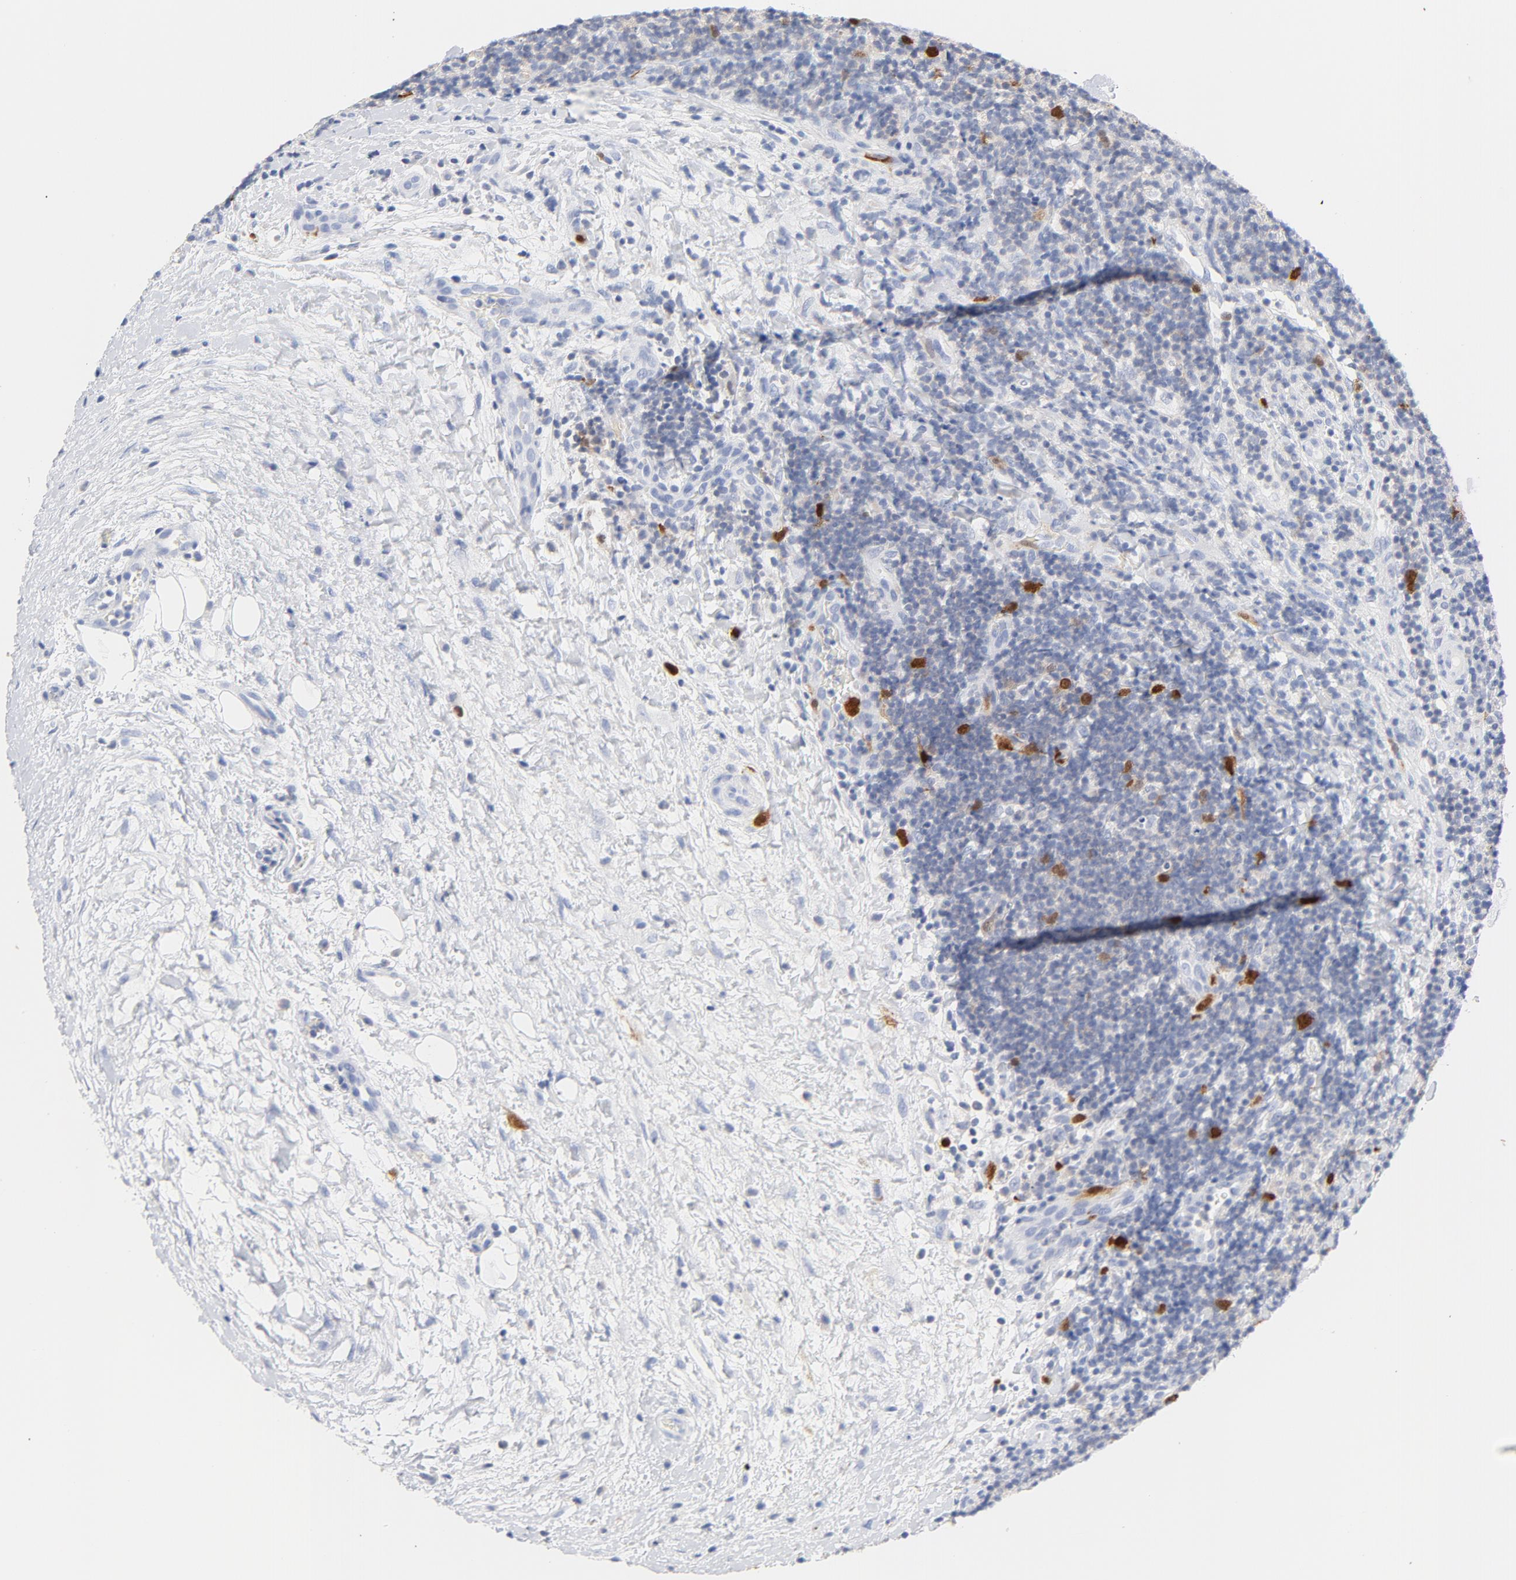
{"staining": {"intensity": "strong", "quantity": "<25%", "location": "nuclear"}, "tissue": "lymphoma", "cell_type": "Tumor cells", "image_type": "cancer", "snomed": [{"axis": "morphology", "description": "Malignant lymphoma, non-Hodgkin's type, Low grade"}, {"axis": "topography", "description": "Lymph node"}], "caption": "This photomicrograph reveals IHC staining of human lymphoma, with medium strong nuclear staining in about <25% of tumor cells.", "gene": "CDC20", "patient": {"sex": "female", "age": 76}}